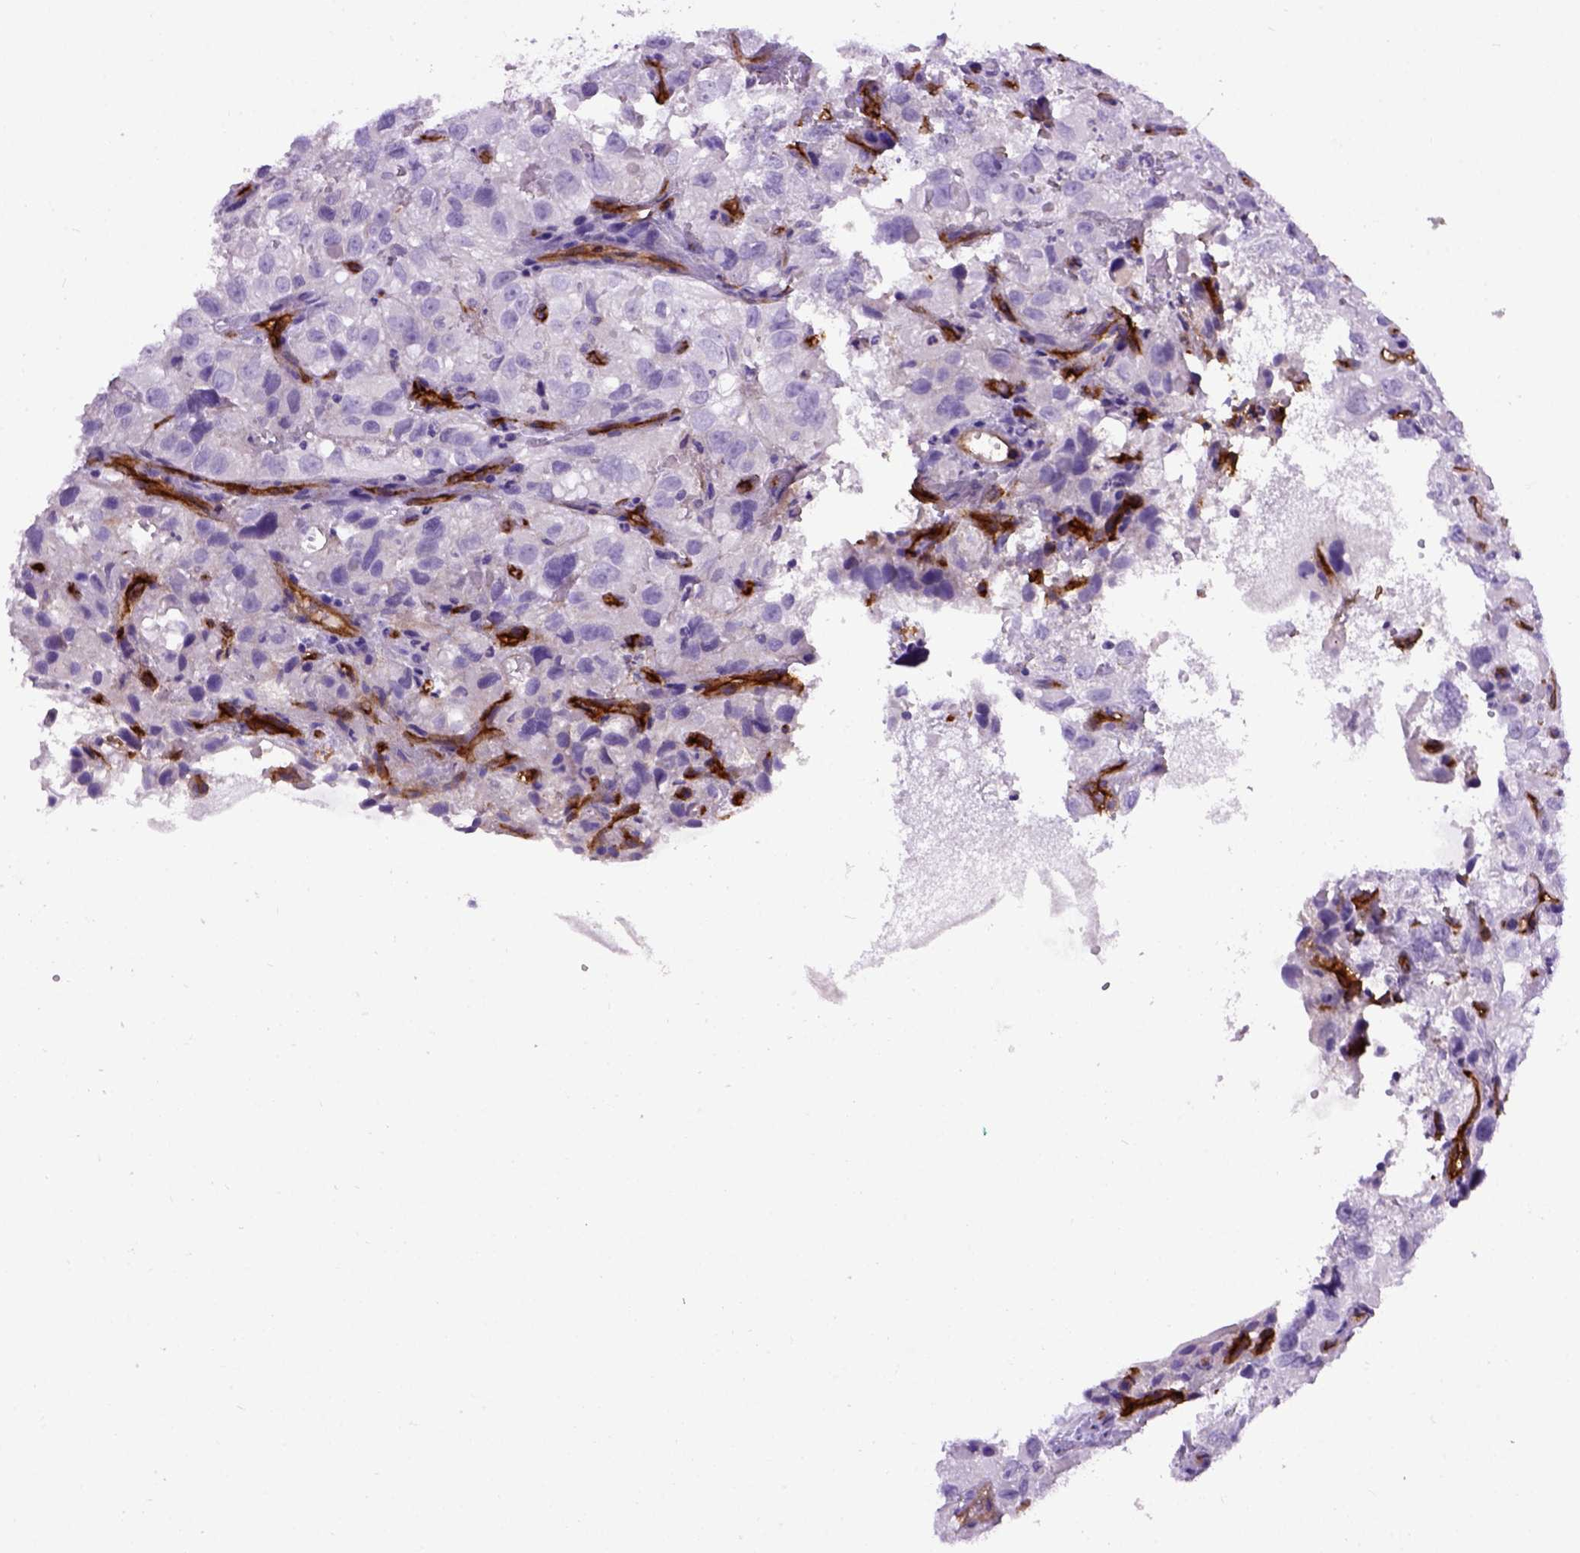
{"staining": {"intensity": "negative", "quantity": "none", "location": "none"}, "tissue": "renal cancer", "cell_type": "Tumor cells", "image_type": "cancer", "snomed": [{"axis": "morphology", "description": "Adenocarcinoma, NOS"}, {"axis": "topography", "description": "Kidney"}], "caption": "High magnification brightfield microscopy of adenocarcinoma (renal) stained with DAB (brown) and counterstained with hematoxylin (blue): tumor cells show no significant staining.", "gene": "ENG", "patient": {"sex": "male", "age": 64}}